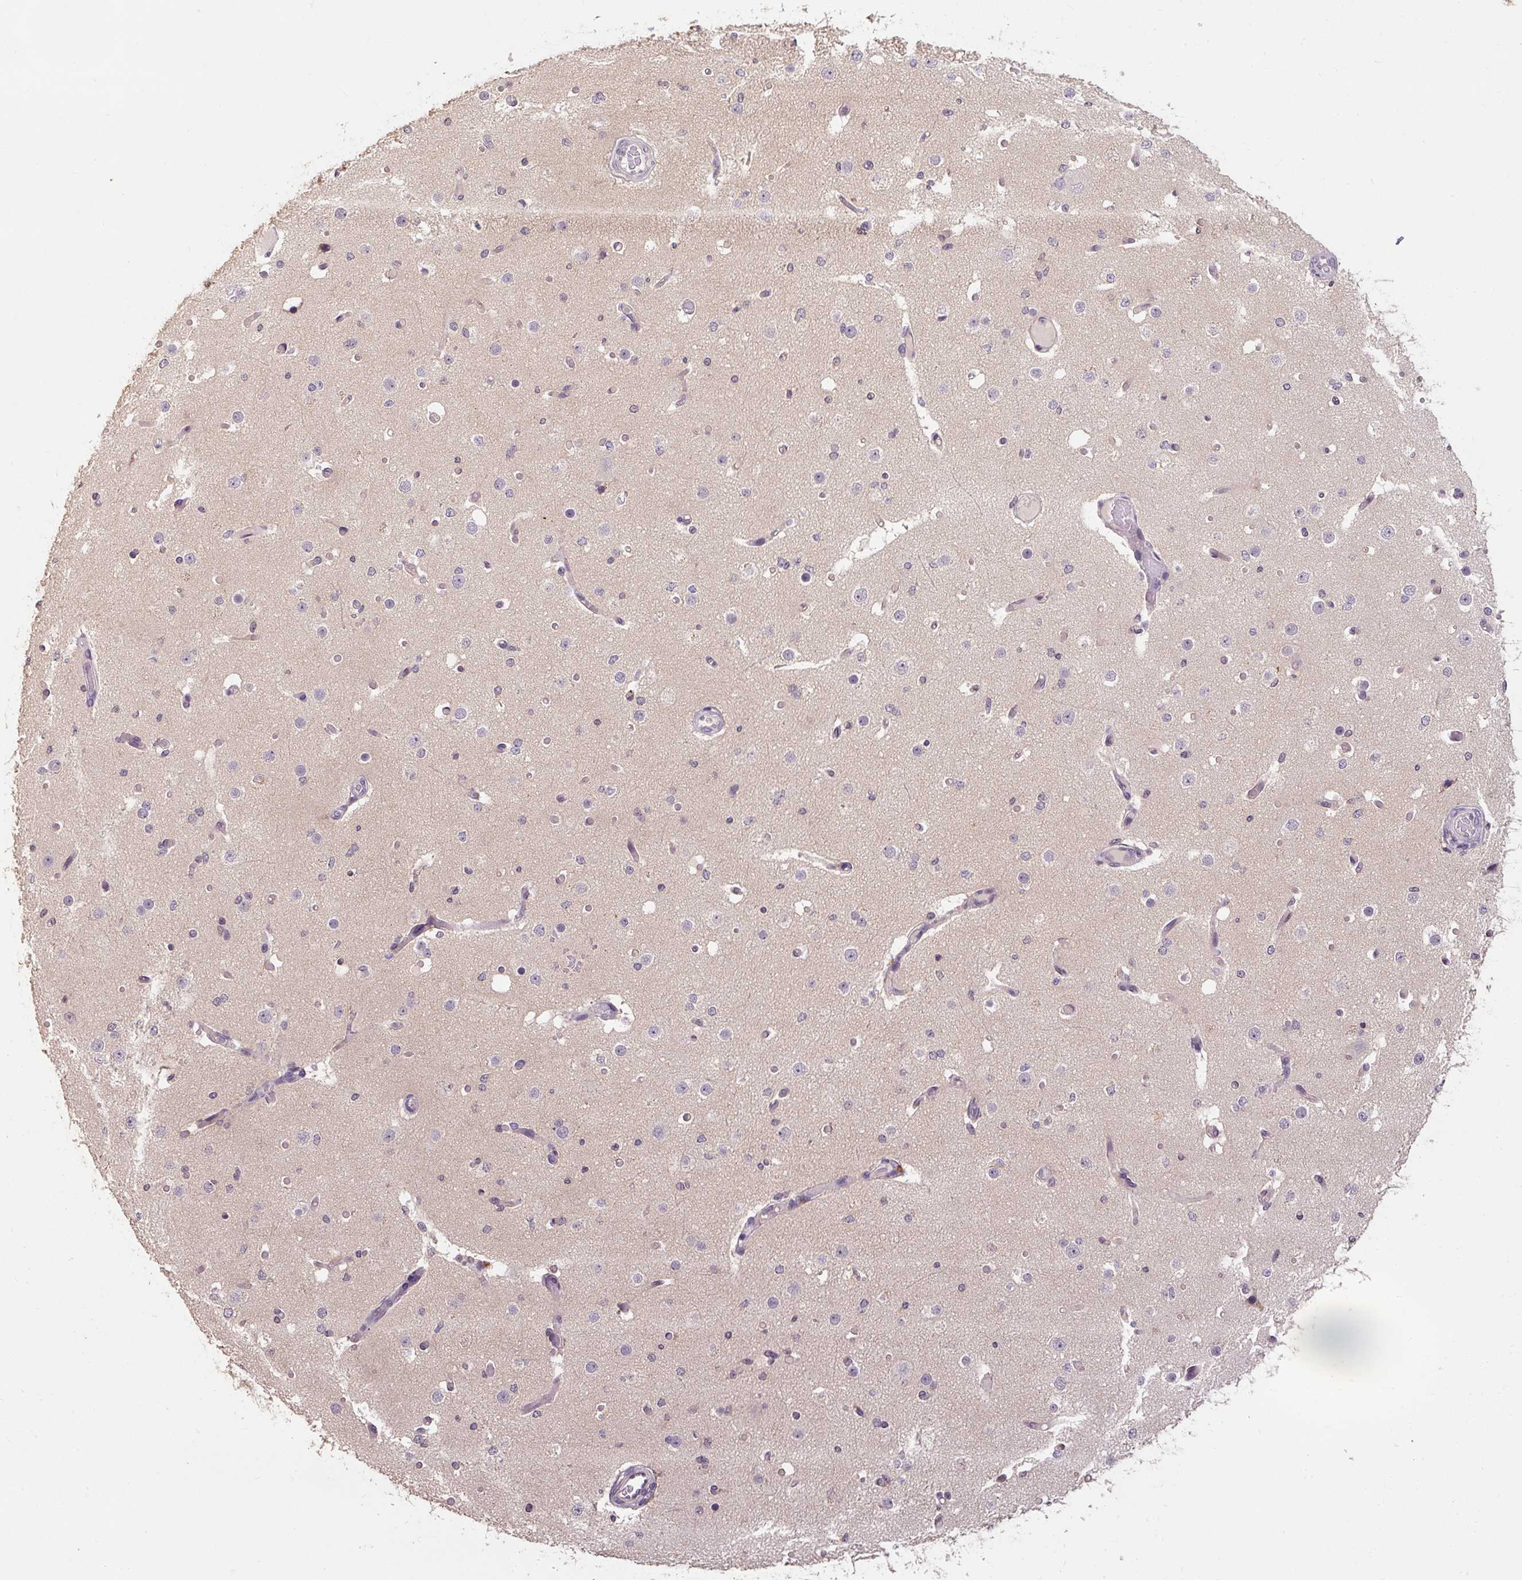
{"staining": {"intensity": "negative", "quantity": "none", "location": "none"}, "tissue": "cerebral cortex", "cell_type": "Endothelial cells", "image_type": "normal", "snomed": [{"axis": "morphology", "description": "Normal tissue, NOS"}, {"axis": "morphology", "description": "Inflammation, NOS"}, {"axis": "topography", "description": "Cerebral cortex"}], "caption": "IHC histopathology image of normal cerebral cortex stained for a protein (brown), which displays no expression in endothelial cells.", "gene": "CFAP65", "patient": {"sex": "male", "age": 6}}